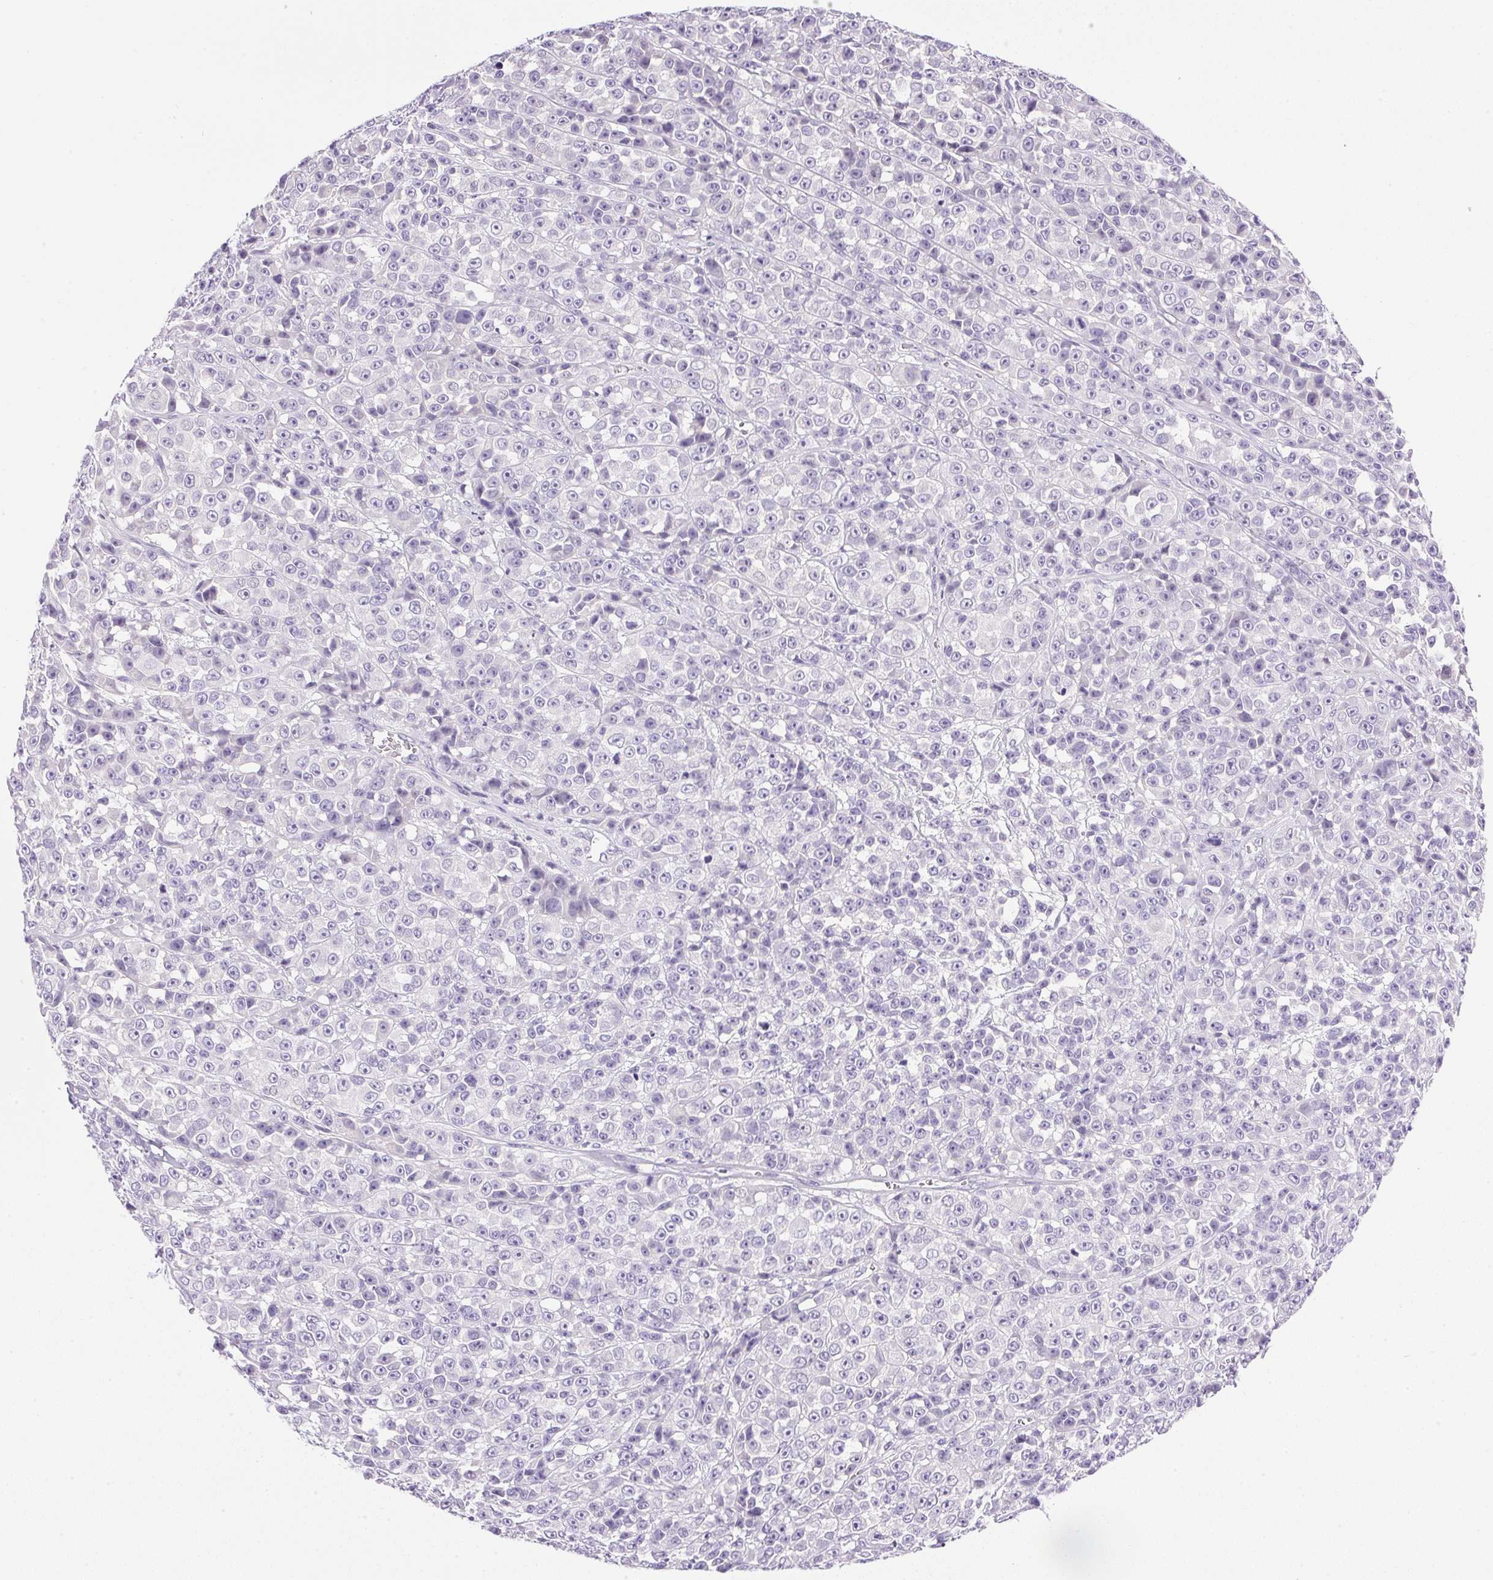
{"staining": {"intensity": "negative", "quantity": "none", "location": "none"}, "tissue": "melanoma", "cell_type": "Tumor cells", "image_type": "cancer", "snomed": [{"axis": "morphology", "description": "Malignant melanoma, NOS"}, {"axis": "topography", "description": "Skin"}, {"axis": "topography", "description": "Skin of back"}], "caption": "This is a micrograph of IHC staining of malignant melanoma, which shows no staining in tumor cells.", "gene": "ATP6V0A4", "patient": {"sex": "male", "age": 91}}